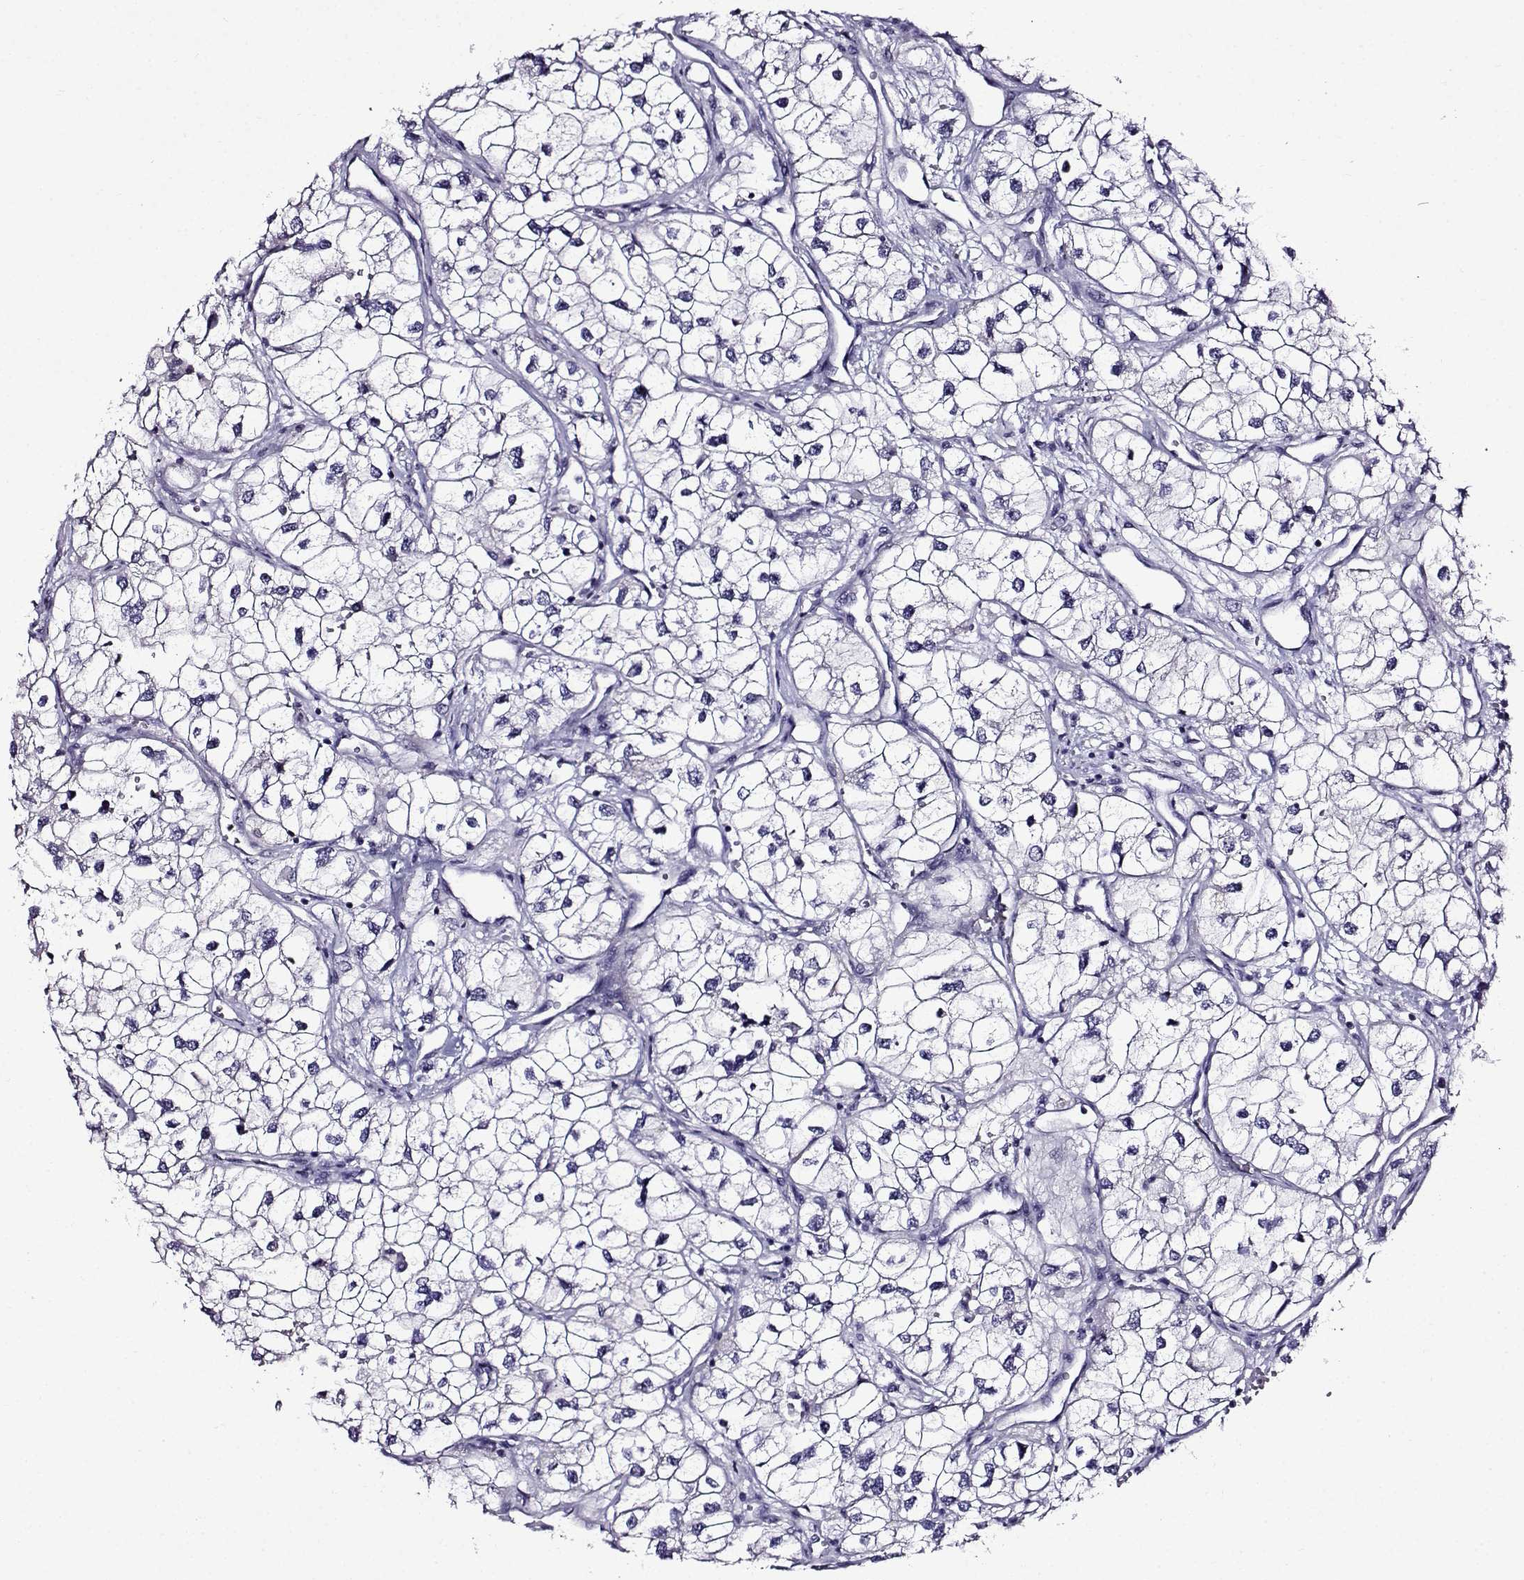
{"staining": {"intensity": "negative", "quantity": "none", "location": "none"}, "tissue": "renal cancer", "cell_type": "Tumor cells", "image_type": "cancer", "snomed": [{"axis": "morphology", "description": "Adenocarcinoma, NOS"}, {"axis": "topography", "description": "Kidney"}], "caption": "DAB (3,3'-diaminobenzidine) immunohistochemical staining of renal cancer reveals no significant expression in tumor cells. (DAB IHC, high magnification).", "gene": "TMEM266", "patient": {"sex": "male", "age": 59}}